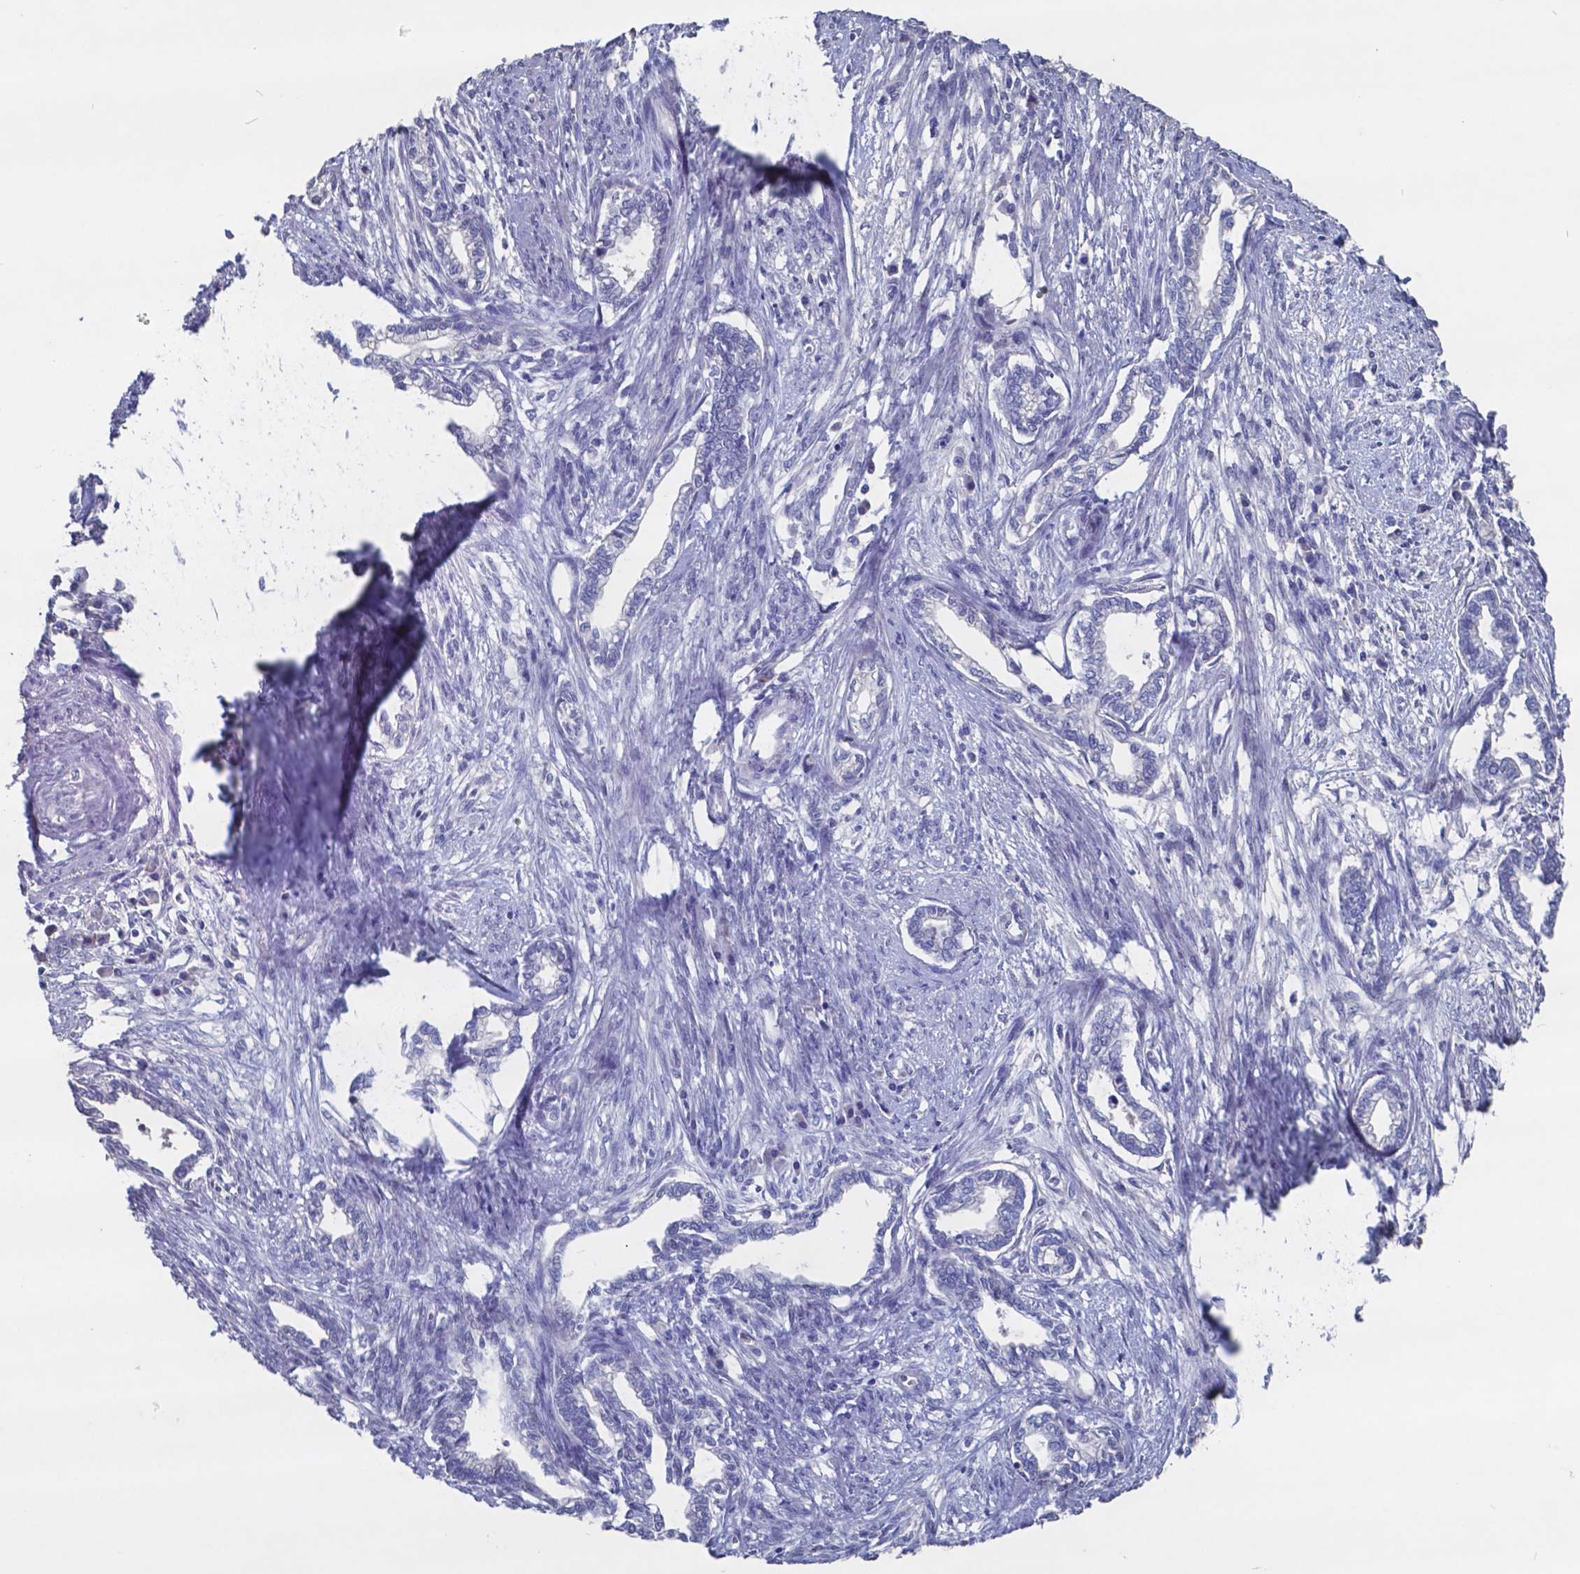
{"staining": {"intensity": "negative", "quantity": "none", "location": "none"}, "tissue": "cervical cancer", "cell_type": "Tumor cells", "image_type": "cancer", "snomed": [{"axis": "morphology", "description": "Adenocarcinoma, NOS"}, {"axis": "topography", "description": "Cervix"}], "caption": "Tumor cells are negative for protein expression in human cervical cancer.", "gene": "TTR", "patient": {"sex": "female", "age": 62}}